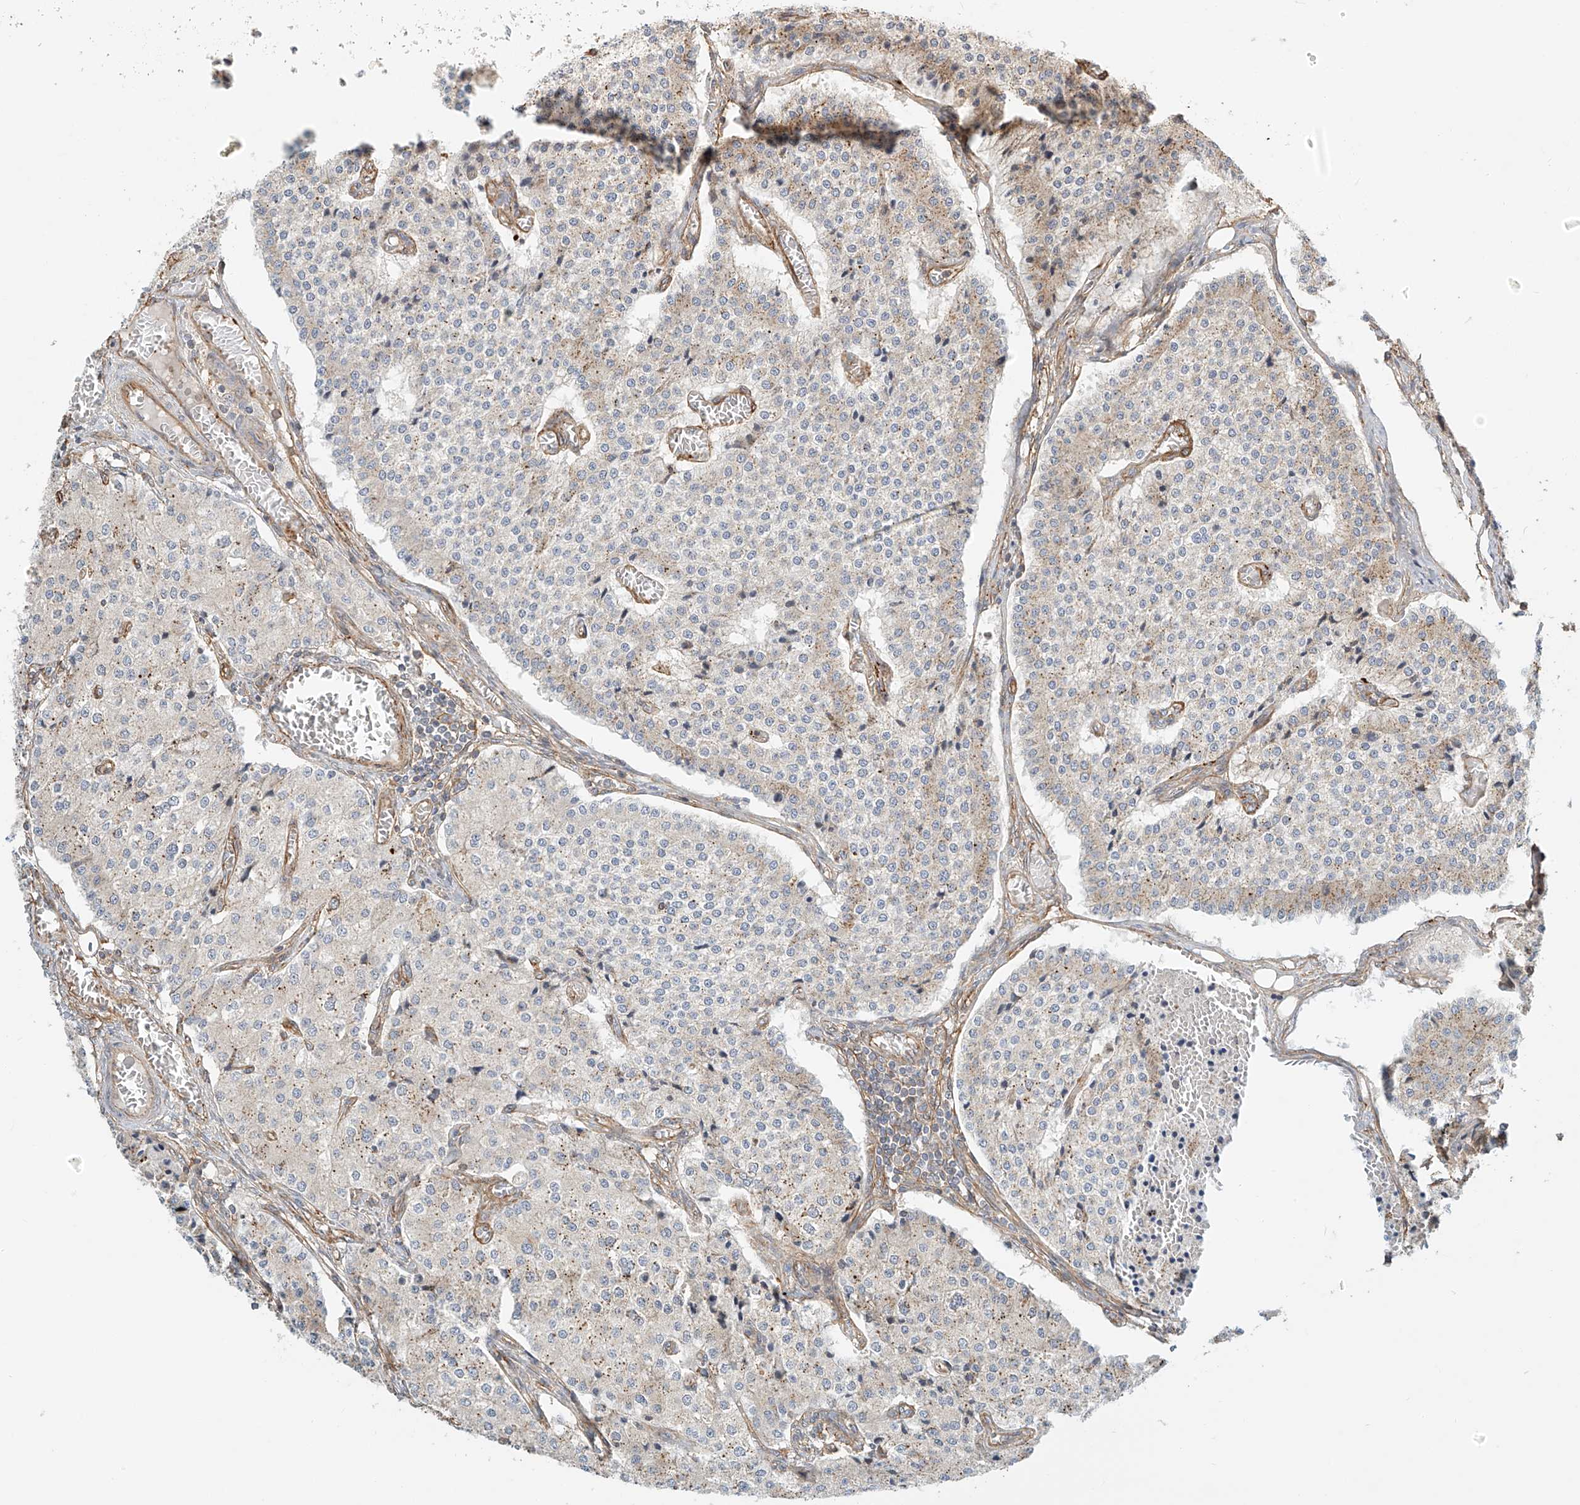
{"staining": {"intensity": "negative", "quantity": "none", "location": "none"}, "tissue": "carcinoid", "cell_type": "Tumor cells", "image_type": "cancer", "snomed": [{"axis": "morphology", "description": "Carcinoid, malignant, NOS"}, {"axis": "topography", "description": "Colon"}], "caption": "Immunohistochemistry of human carcinoid shows no expression in tumor cells. The staining was performed using DAB (3,3'-diaminobenzidine) to visualize the protein expression in brown, while the nuclei were stained in blue with hematoxylin (Magnification: 20x).", "gene": "CSMD3", "patient": {"sex": "female", "age": 52}}